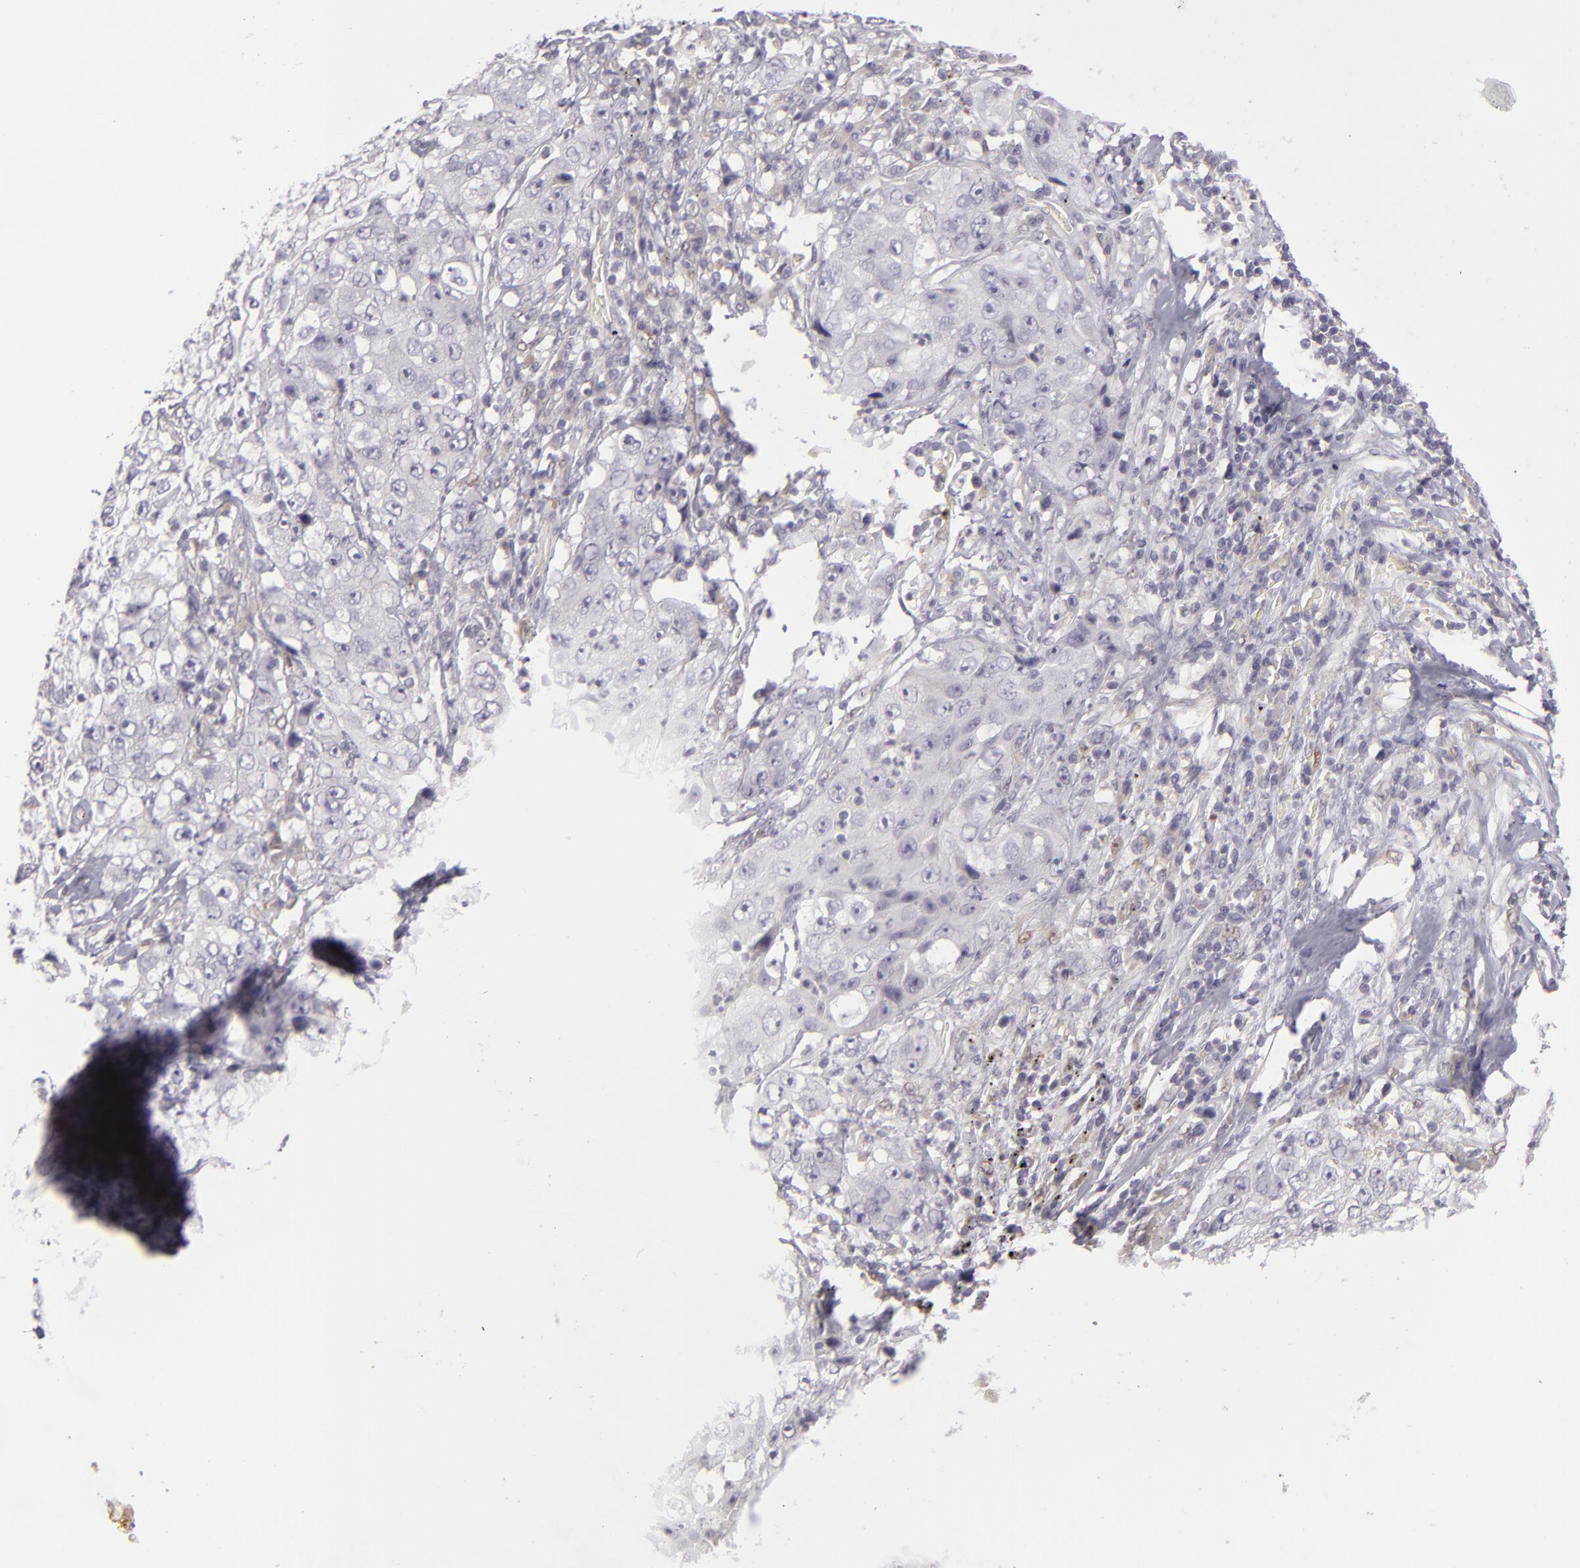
{"staining": {"intensity": "negative", "quantity": "none", "location": "none"}, "tissue": "lung cancer", "cell_type": "Tumor cells", "image_type": "cancer", "snomed": [{"axis": "morphology", "description": "Squamous cell carcinoma, NOS"}, {"axis": "topography", "description": "Lung"}], "caption": "Photomicrograph shows no significant protein staining in tumor cells of squamous cell carcinoma (lung).", "gene": "EFS", "patient": {"sex": "male", "age": 64}}